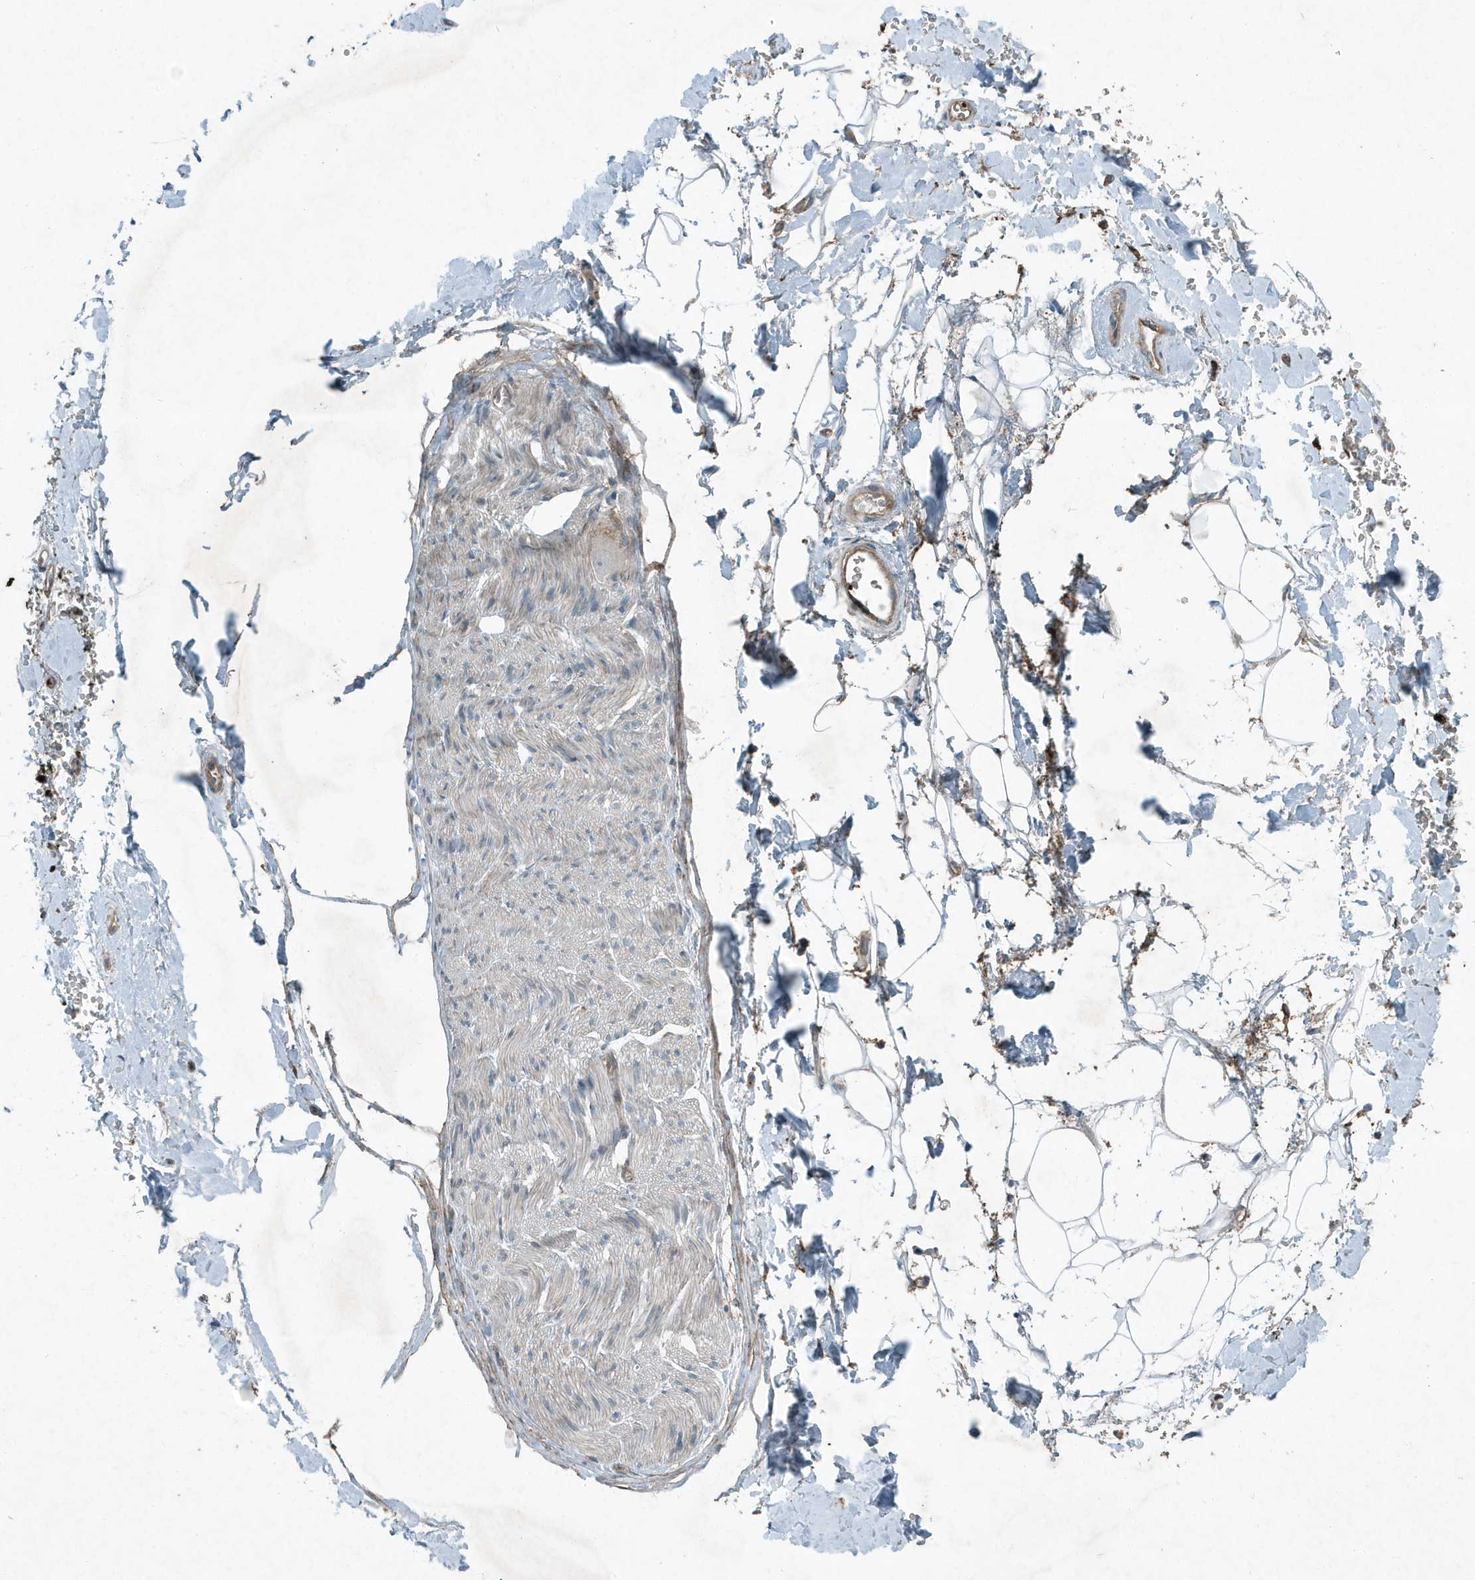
{"staining": {"intensity": "negative", "quantity": "none", "location": "none"}, "tissue": "adipose tissue", "cell_type": "Adipocytes", "image_type": "normal", "snomed": [{"axis": "morphology", "description": "Normal tissue, NOS"}, {"axis": "morphology", "description": "Adenocarcinoma, NOS"}, {"axis": "topography", "description": "Pancreas"}, {"axis": "topography", "description": "Peripheral nerve tissue"}], "caption": "Adipocytes are negative for brown protein staining in benign adipose tissue. Nuclei are stained in blue.", "gene": "DAPP1", "patient": {"sex": "male", "age": 59}}